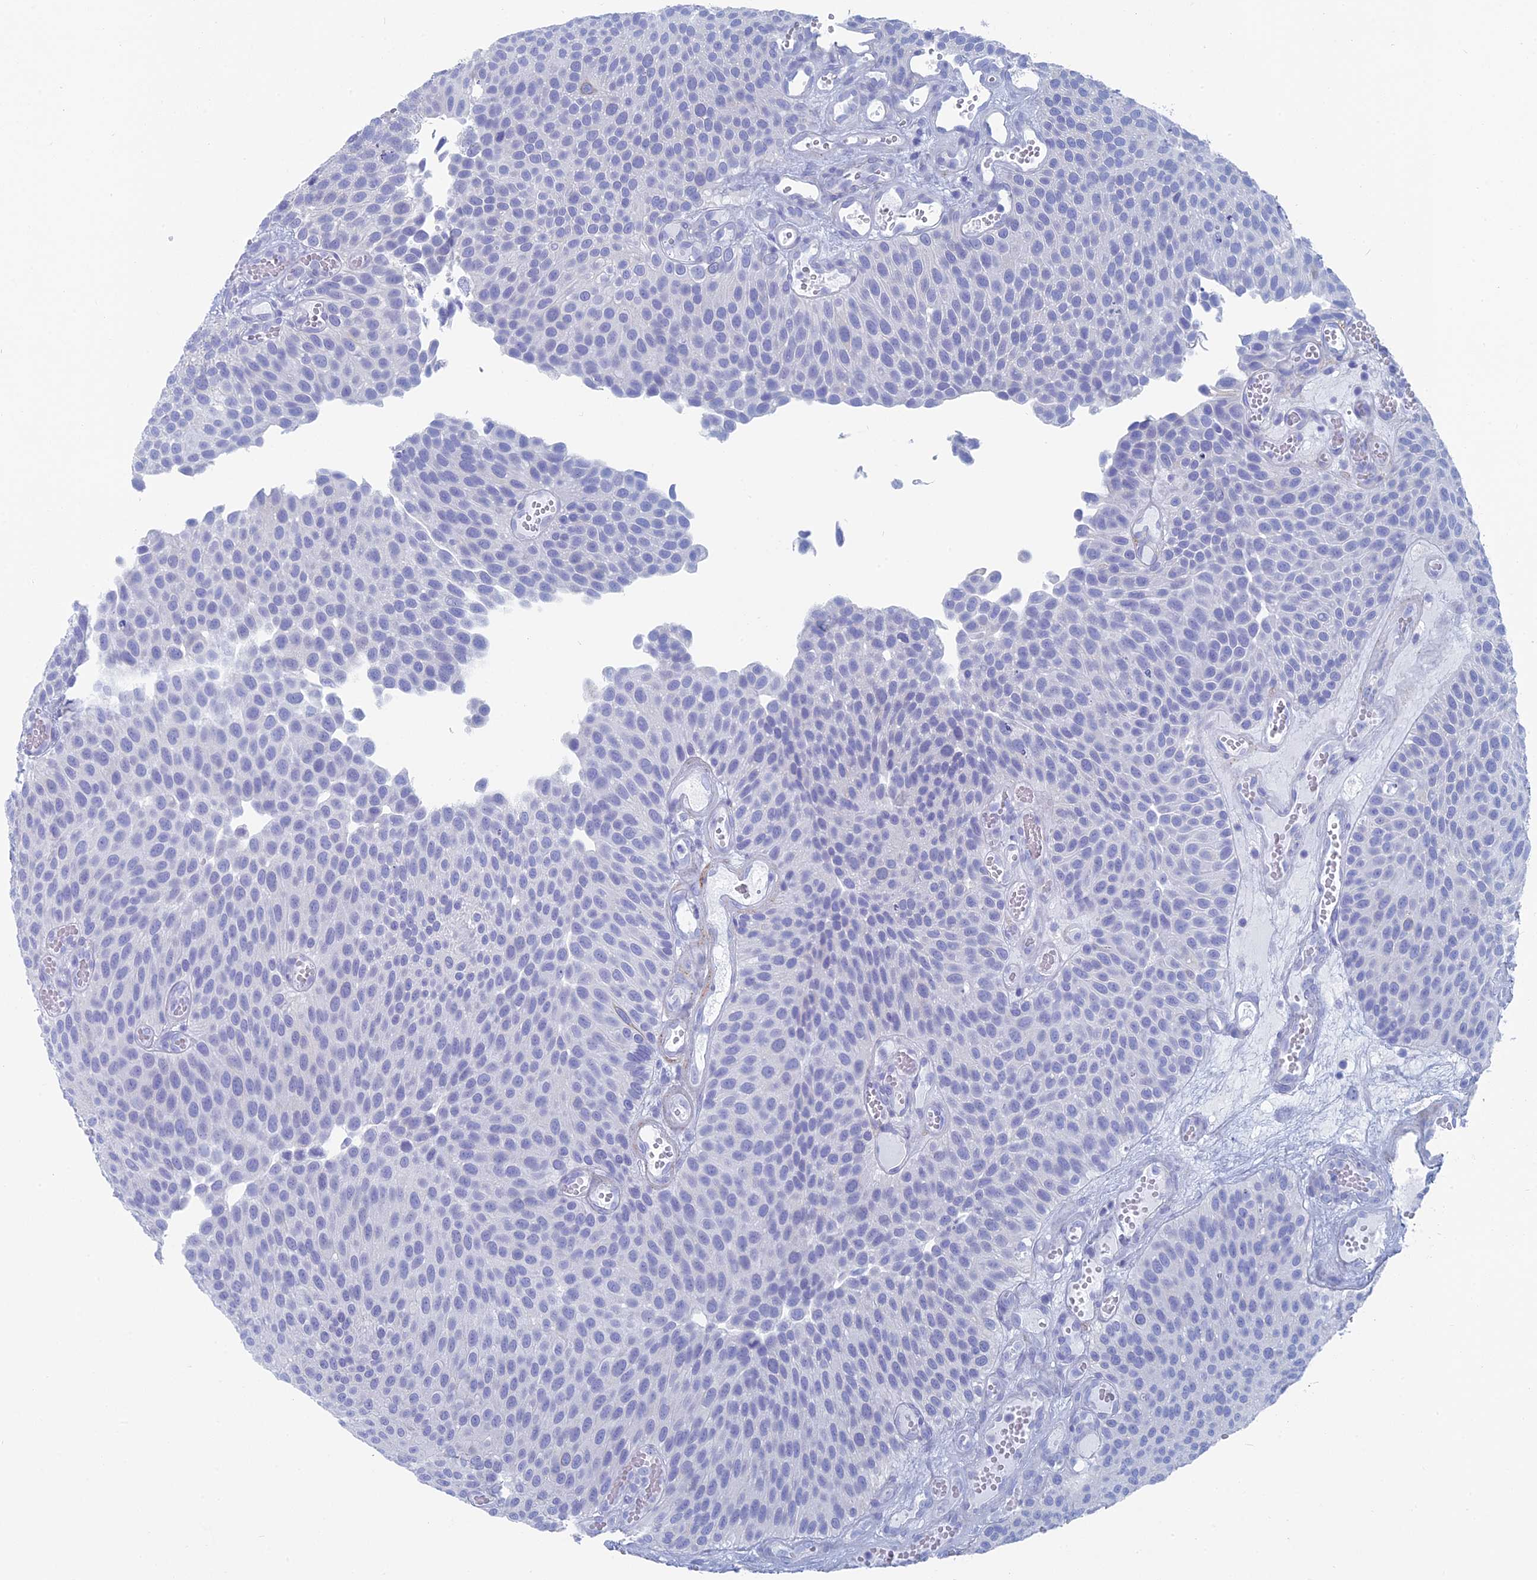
{"staining": {"intensity": "negative", "quantity": "none", "location": "none"}, "tissue": "urothelial cancer", "cell_type": "Tumor cells", "image_type": "cancer", "snomed": [{"axis": "morphology", "description": "Urothelial carcinoma, Low grade"}, {"axis": "topography", "description": "Urinary bladder"}], "caption": "This is an immunohistochemistry (IHC) histopathology image of low-grade urothelial carcinoma. There is no expression in tumor cells.", "gene": "ALMS1", "patient": {"sex": "male", "age": 89}}